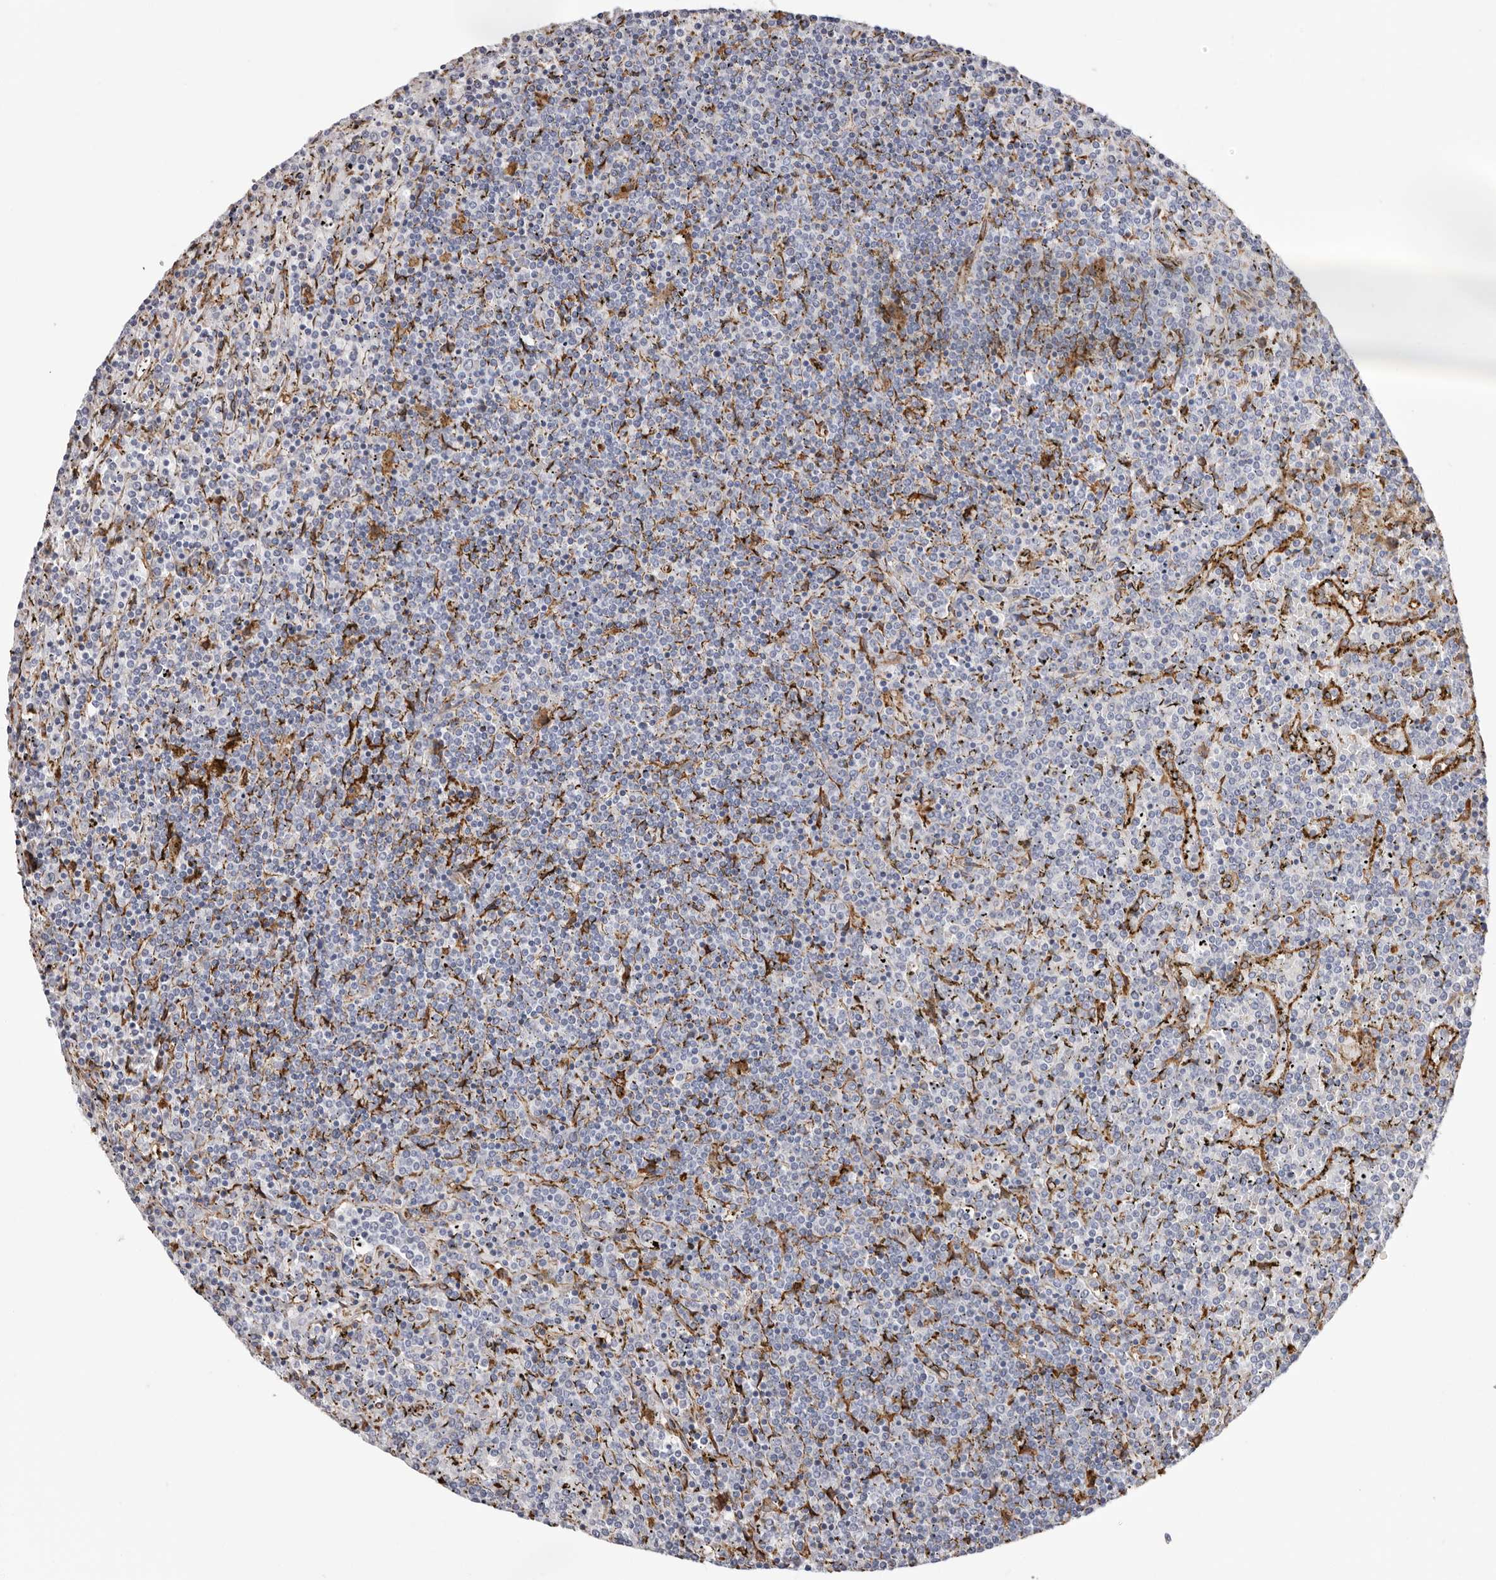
{"staining": {"intensity": "negative", "quantity": "none", "location": "none"}, "tissue": "lymphoma", "cell_type": "Tumor cells", "image_type": "cancer", "snomed": [{"axis": "morphology", "description": "Malignant lymphoma, non-Hodgkin's type, Low grade"}, {"axis": "topography", "description": "Spleen"}], "caption": "Malignant lymphoma, non-Hodgkin's type (low-grade) stained for a protein using immunohistochemistry (IHC) reveals no expression tumor cells.", "gene": "SEMA3E", "patient": {"sex": "female", "age": 19}}